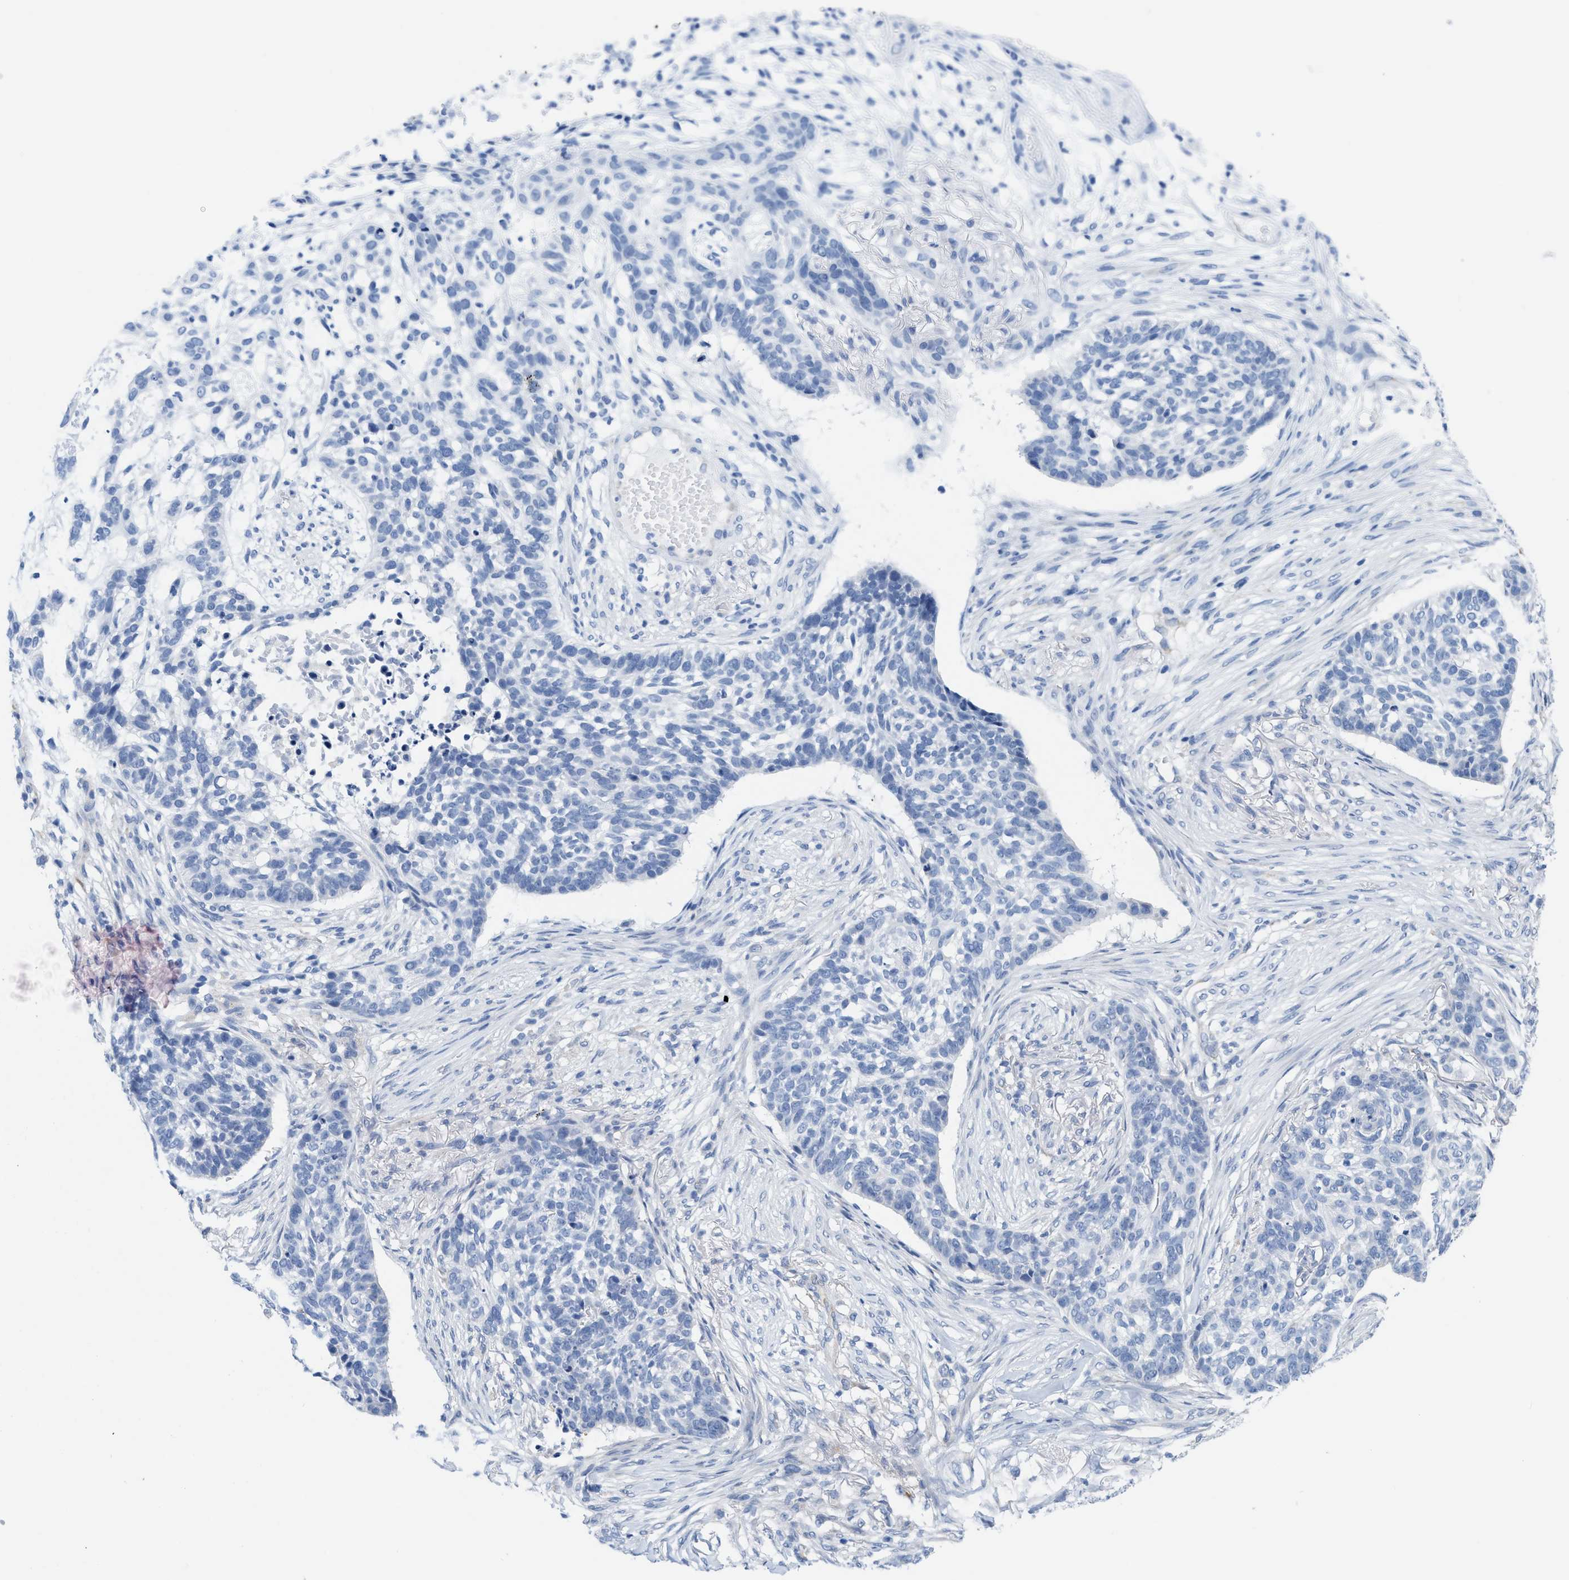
{"staining": {"intensity": "negative", "quantity": "none", "location": "none"}, "tissue": "skin cancer", "cell_type": "Tumor cells", "image_type": "cancer", "snomed": [{"axis": "morphology", "description": "Basal cell carcinoma"}, {"axis": "topography", "description": "Skin"}], "caption": "Human skin basal cell carcinoma stained for a protein using immunohistochemistry demonstrates no expression in tumor cells.", "gene": "EOGT", "patient": {"sex": "male", "age": 85}}